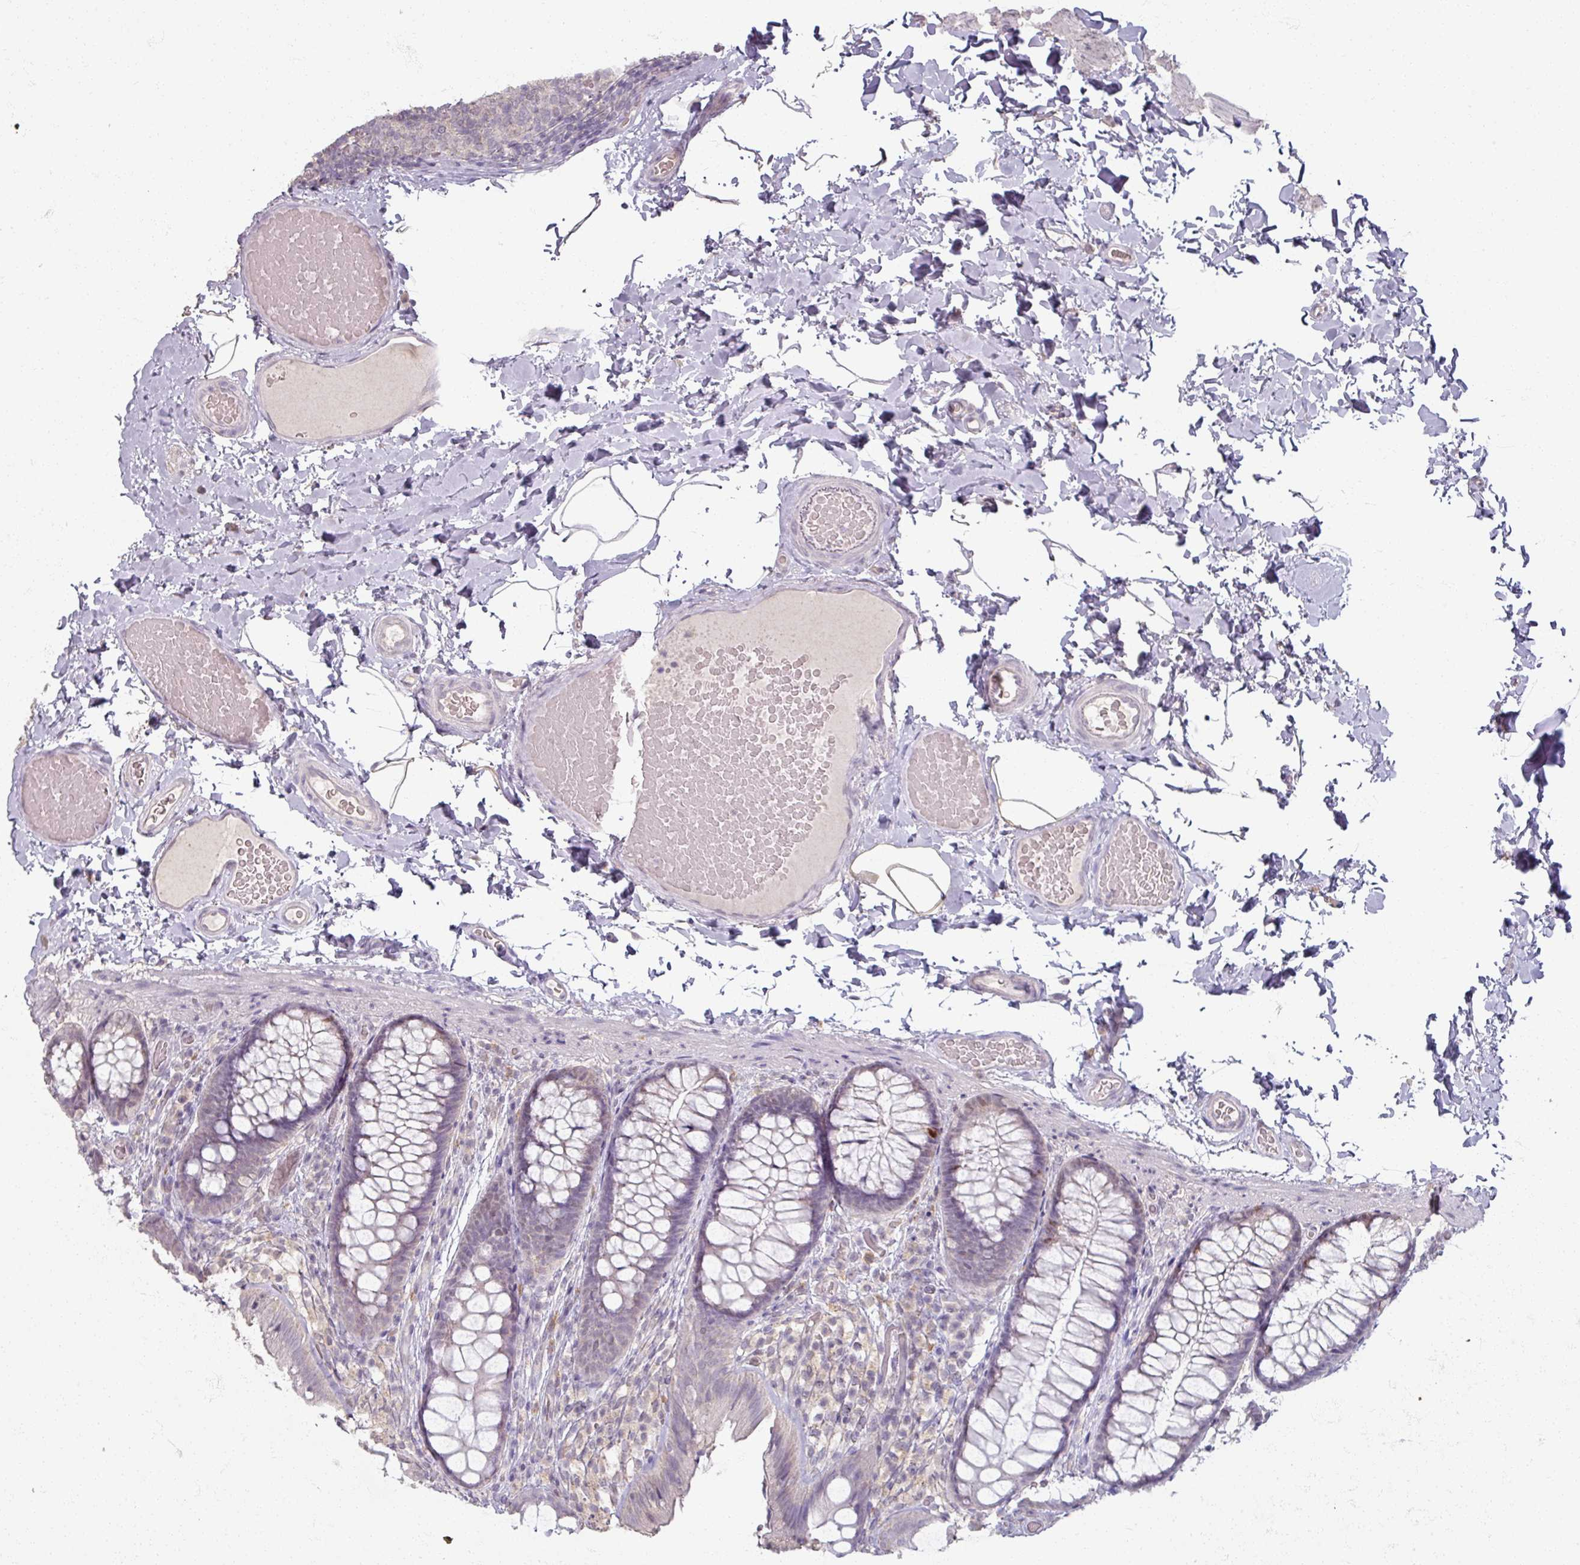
{"staining": {"intensity": "negative", "quantity": "none", "location": "none"}, "tissue": "colon", "cell_type": "Endothelial cells", "image_type": "normal", "snomed": [{"axis": "morphology", "description": "Normal tissue, NOS"}, {"axis": "topography", "description": "Colon"}], "caption": "Immunohistochemistry histopathology image of normal colon stained for a protein (brown), which displays no positivity in endothelial cells.", "gene": "SOX11", "patient": {"sex": "male", "age": 46}}